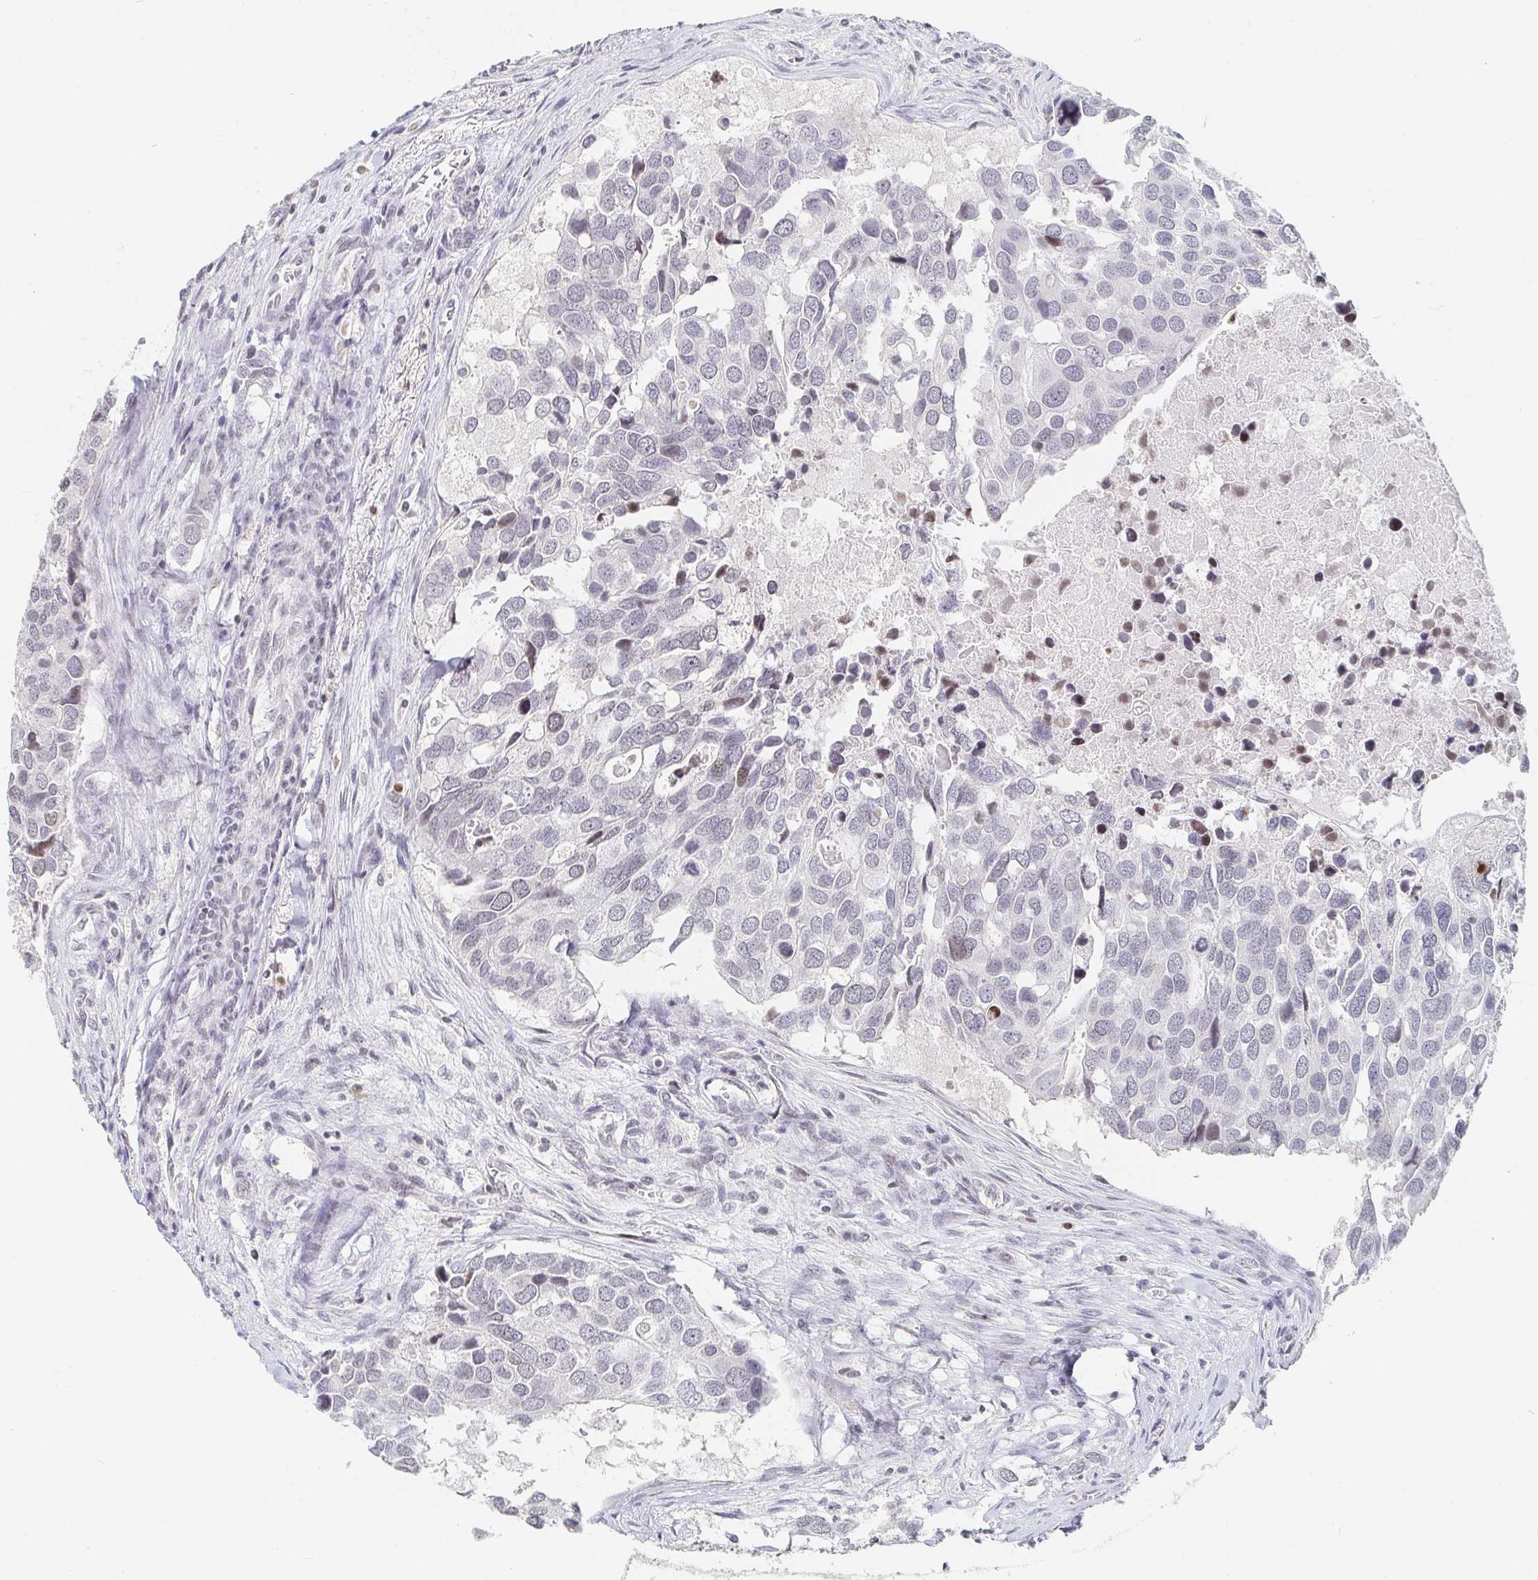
{"staining": {"intensity": "negative", "quantity": "none", "location": "none"}, "tissue": "breast cancer", "cell_type": "Tumor cells", "image_type": "cancer", "snomed": [{"axis": "morphology", "description": "Duct carcinoma"}, {"axis": "topography", "description": "Breast"}], "caption": "Immunohistochemistry photomicrograph of breast cancer (intraductal carcinoma) stained for a protein (brown), which displays no positivity in tumor cells.", "gene": "NME9", "patient": {"sex": "female", "age": 83}}